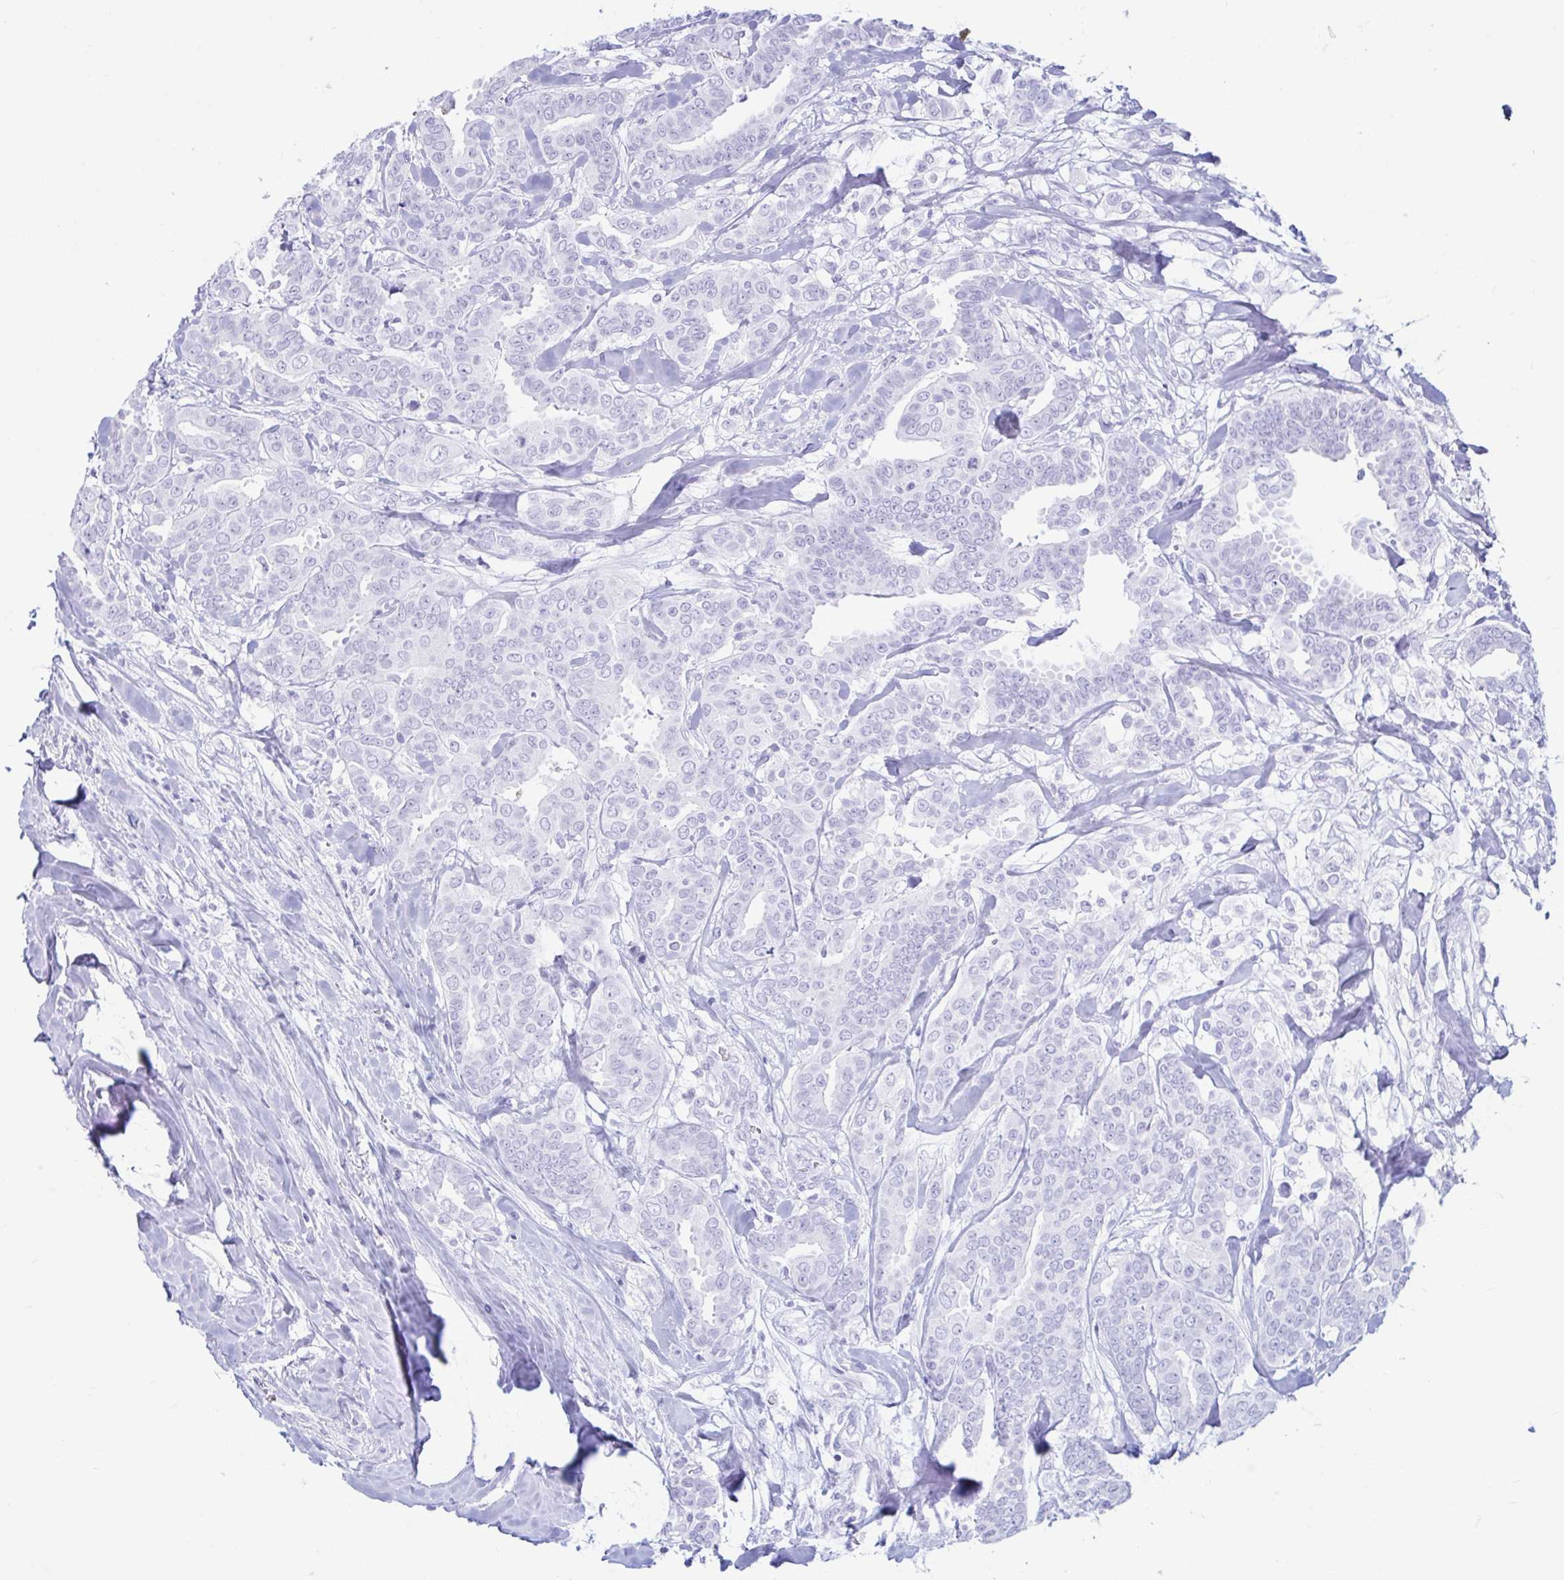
{"staining": {"intensity": "negative", "quantity": "none", "location": "none"}, "tissue": "breast cancer", "cell_type": "Tumor cells", "image_type": "cancer", "snomed": [{"axis": "morphology", "description": "Duct carcinoma"}, {"axis": "topography", "description": "Breast"}], "caption": "Protein analysis of infiltrating ductal carcinoma (breast) exhibits no significant expression in tumor cells. The staining was performed using DAB (3,3'-diaminobenzidine) to visualize the protein expression in brown, while the nuclei were stained in blue with hematoxylin (Magnification: 20x).", "gene": "ERICH6", "patient": {"sex": "female", "age": 45}}